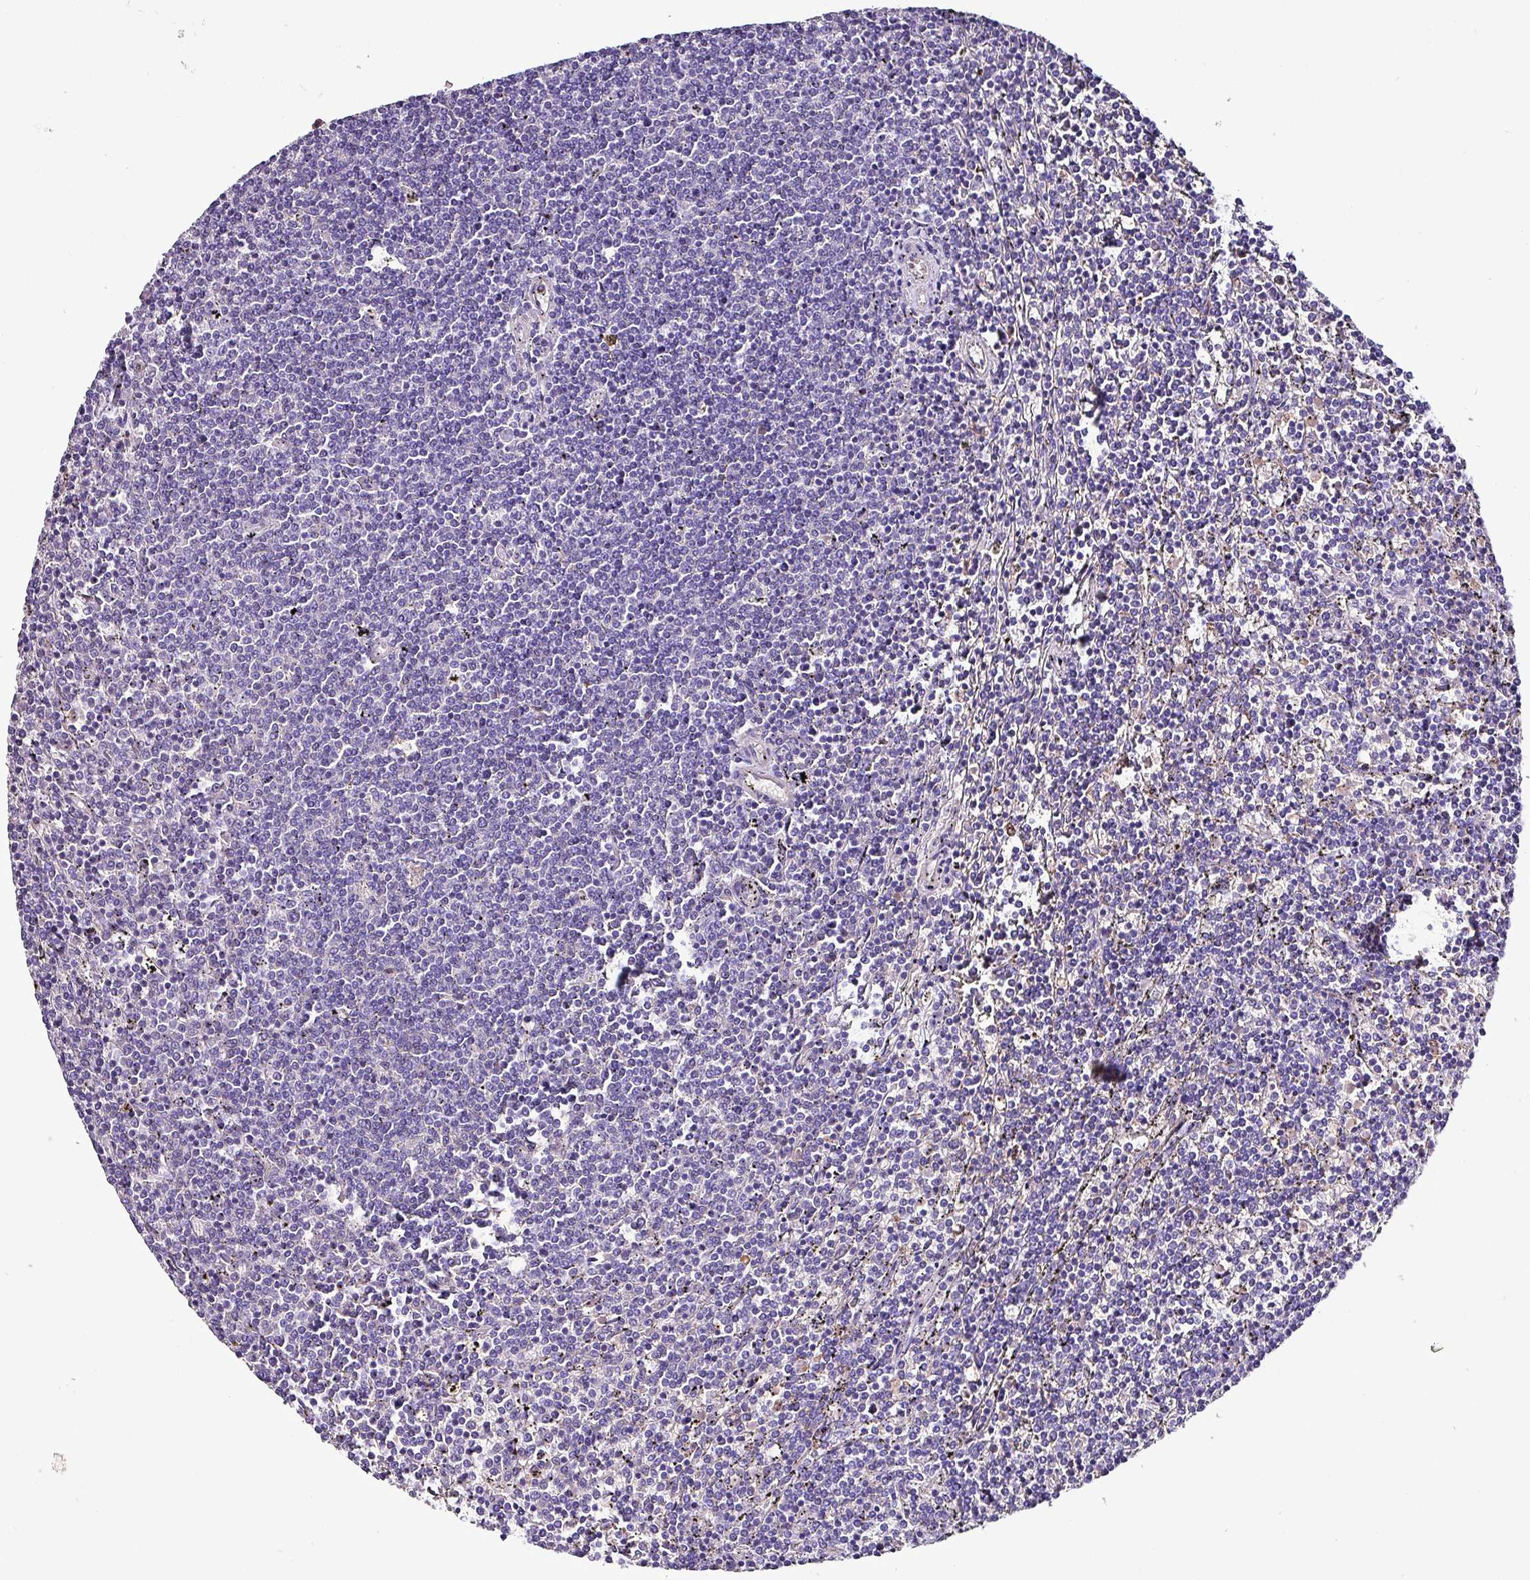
{"staining": {"intensity": "negative", "quantity": "none", "location": "none"}, "tissue": "lymphoma", "cell_type": "Tumor cells", "image_type": "cancer", "snomed": [{"axis": "morphology", "description": "Malignant lymphoma, non-Hodgkin's type, Low grade"}, {"axis": "topography", "description": "Spleen"}], "caption": "Tumor cells are negative for brown protein staining in lymphoma.", "gene": "HP", "patient": {"sex": "female", "age": 50}}